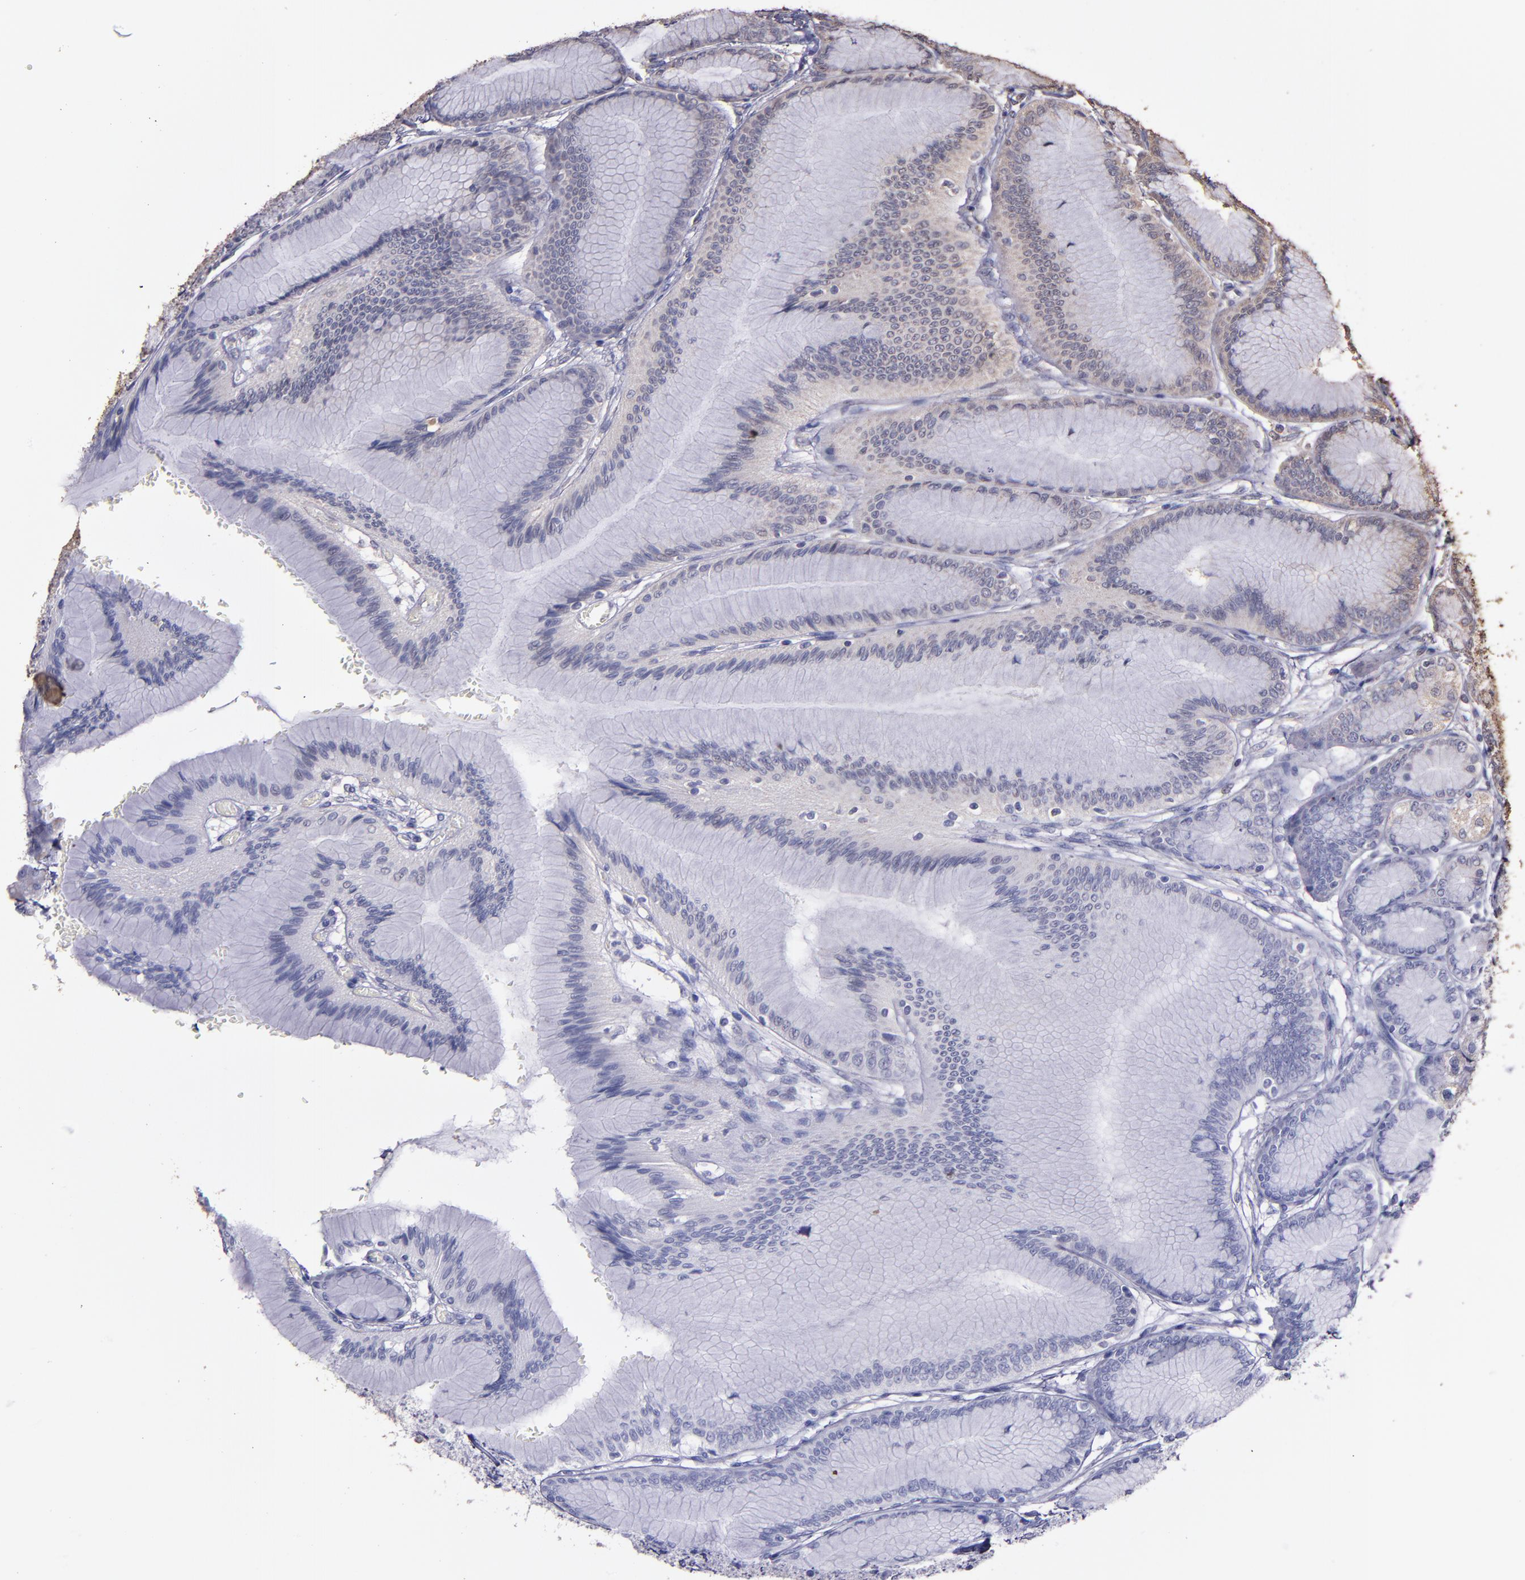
{"staining": {"intensity": "moderate", "quantity": ">75%", "location": "cytoplasmic/membranous"}, "tissue": "stomach", "cell_type": "Glandular cells", "image_type": "normal", "snomed": [{"axis": "morphology", "description": "Normal tissue, NOS"}, {"axis": "morphology", "description": "Adenocarcinoma, NOS"}, {"axis": "topography", "description": "Stomach"}, {"axis": "topography", "description": "Stomach, lower"}], "caption": "Protein positivity by immunohistochemistry (IHC) exhibits moderate cytoplasmic/membranous staining in approximately >75% of glandular cells in unremarkable stomach.", "gene": "HECTD1", "patient": {"sex": "female", "age": 65}}